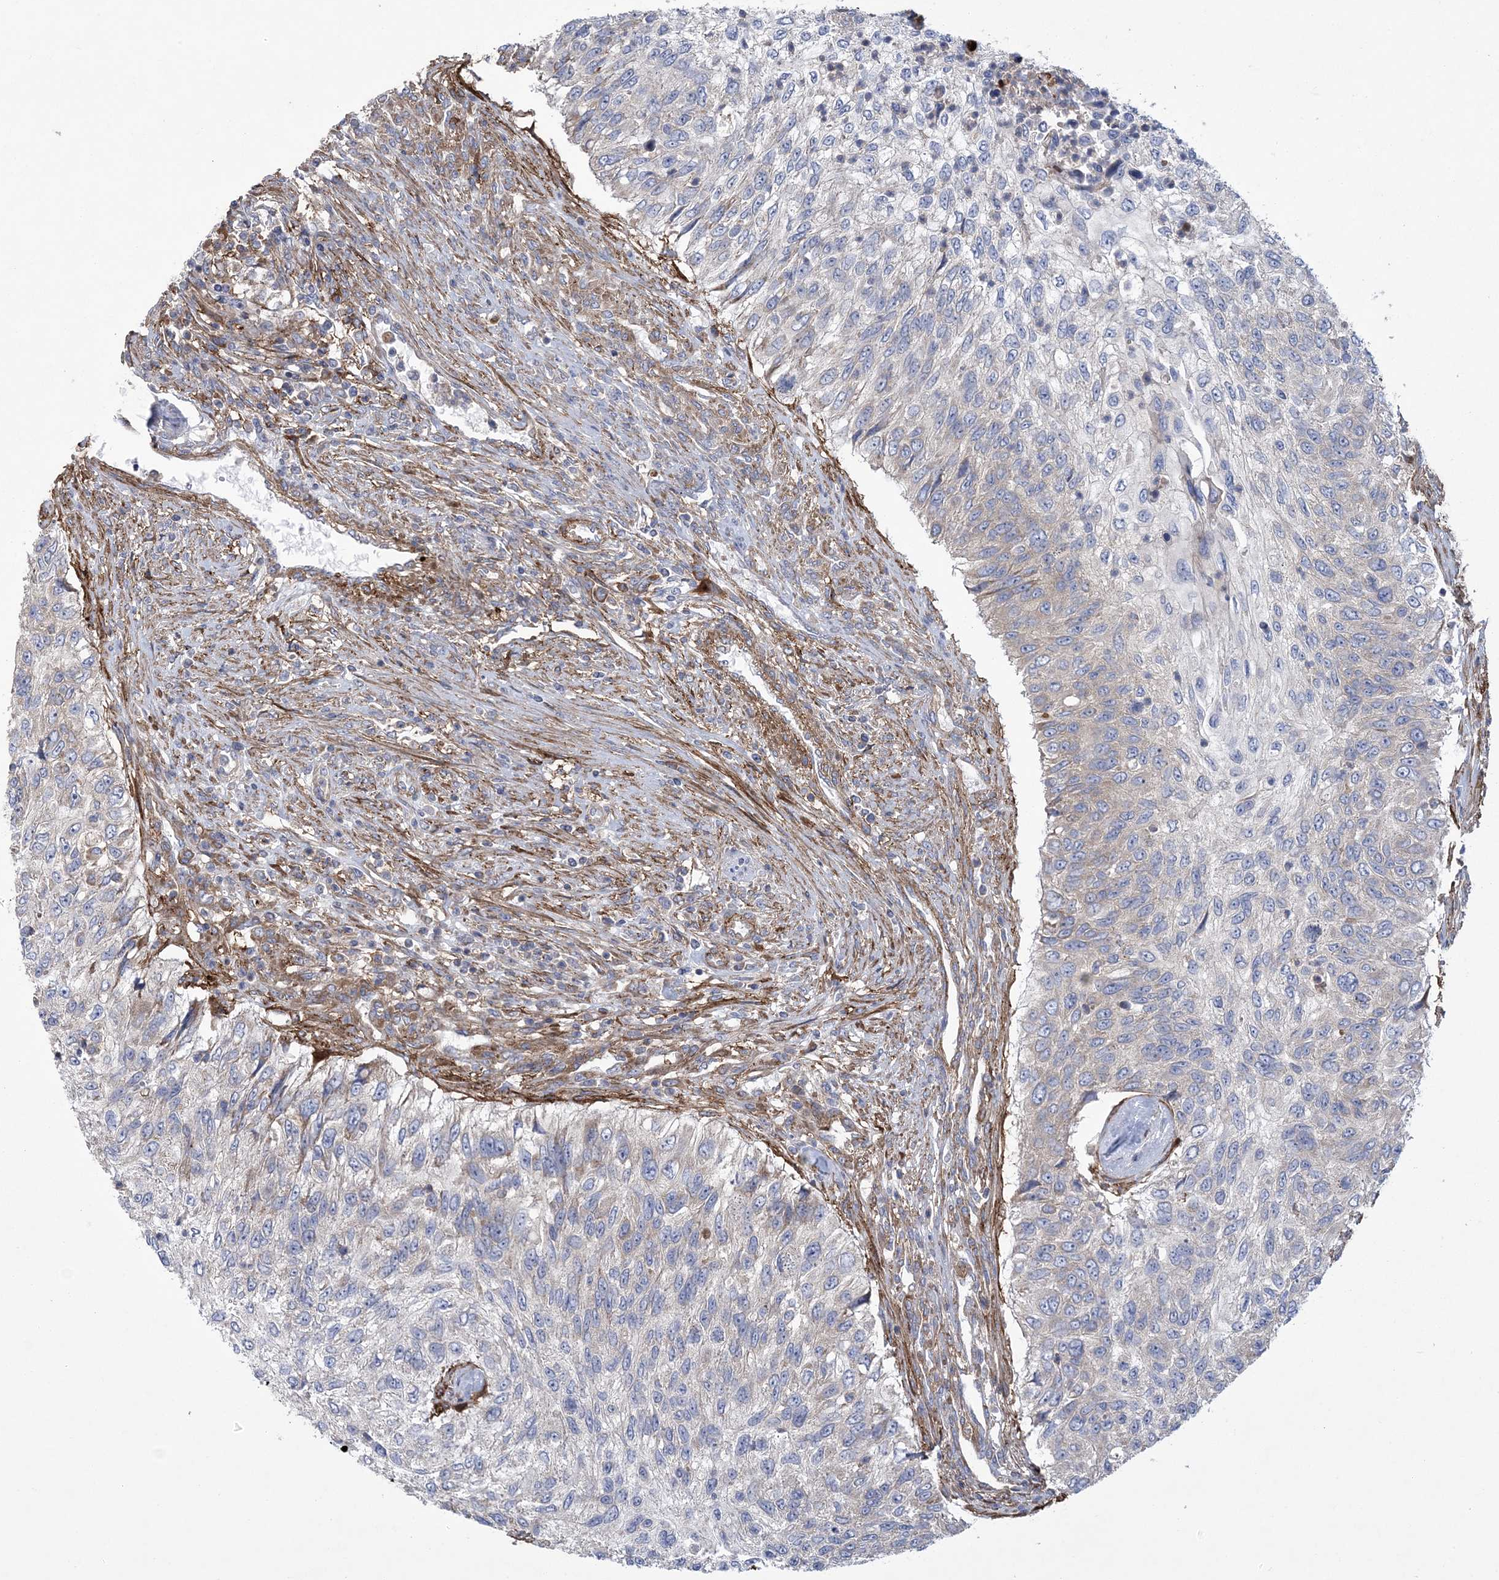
{"staining": {"intensity": "weak", "quantity": "<25%", "location": "cytoplasmic/membranous"}, "tissue": "urothelial cancer", "cell_type": "Tumor cells", "image_type": "cancer", "snomed": [{"axis": "morphology", "description": "Urothelial carcinoma, High grade"}, {"axis": "topography", "description": "Urinary bladder"}], "caption": "Immunohistochemistry photomicrograph of neoplastic tissue: human urothelial carcinoma (high-grade) stained with DAB demonstrates no significant protein positivity in tumor cells.", "gene": "ARSJ", "patient": {"sex": "female", "age": 60}}